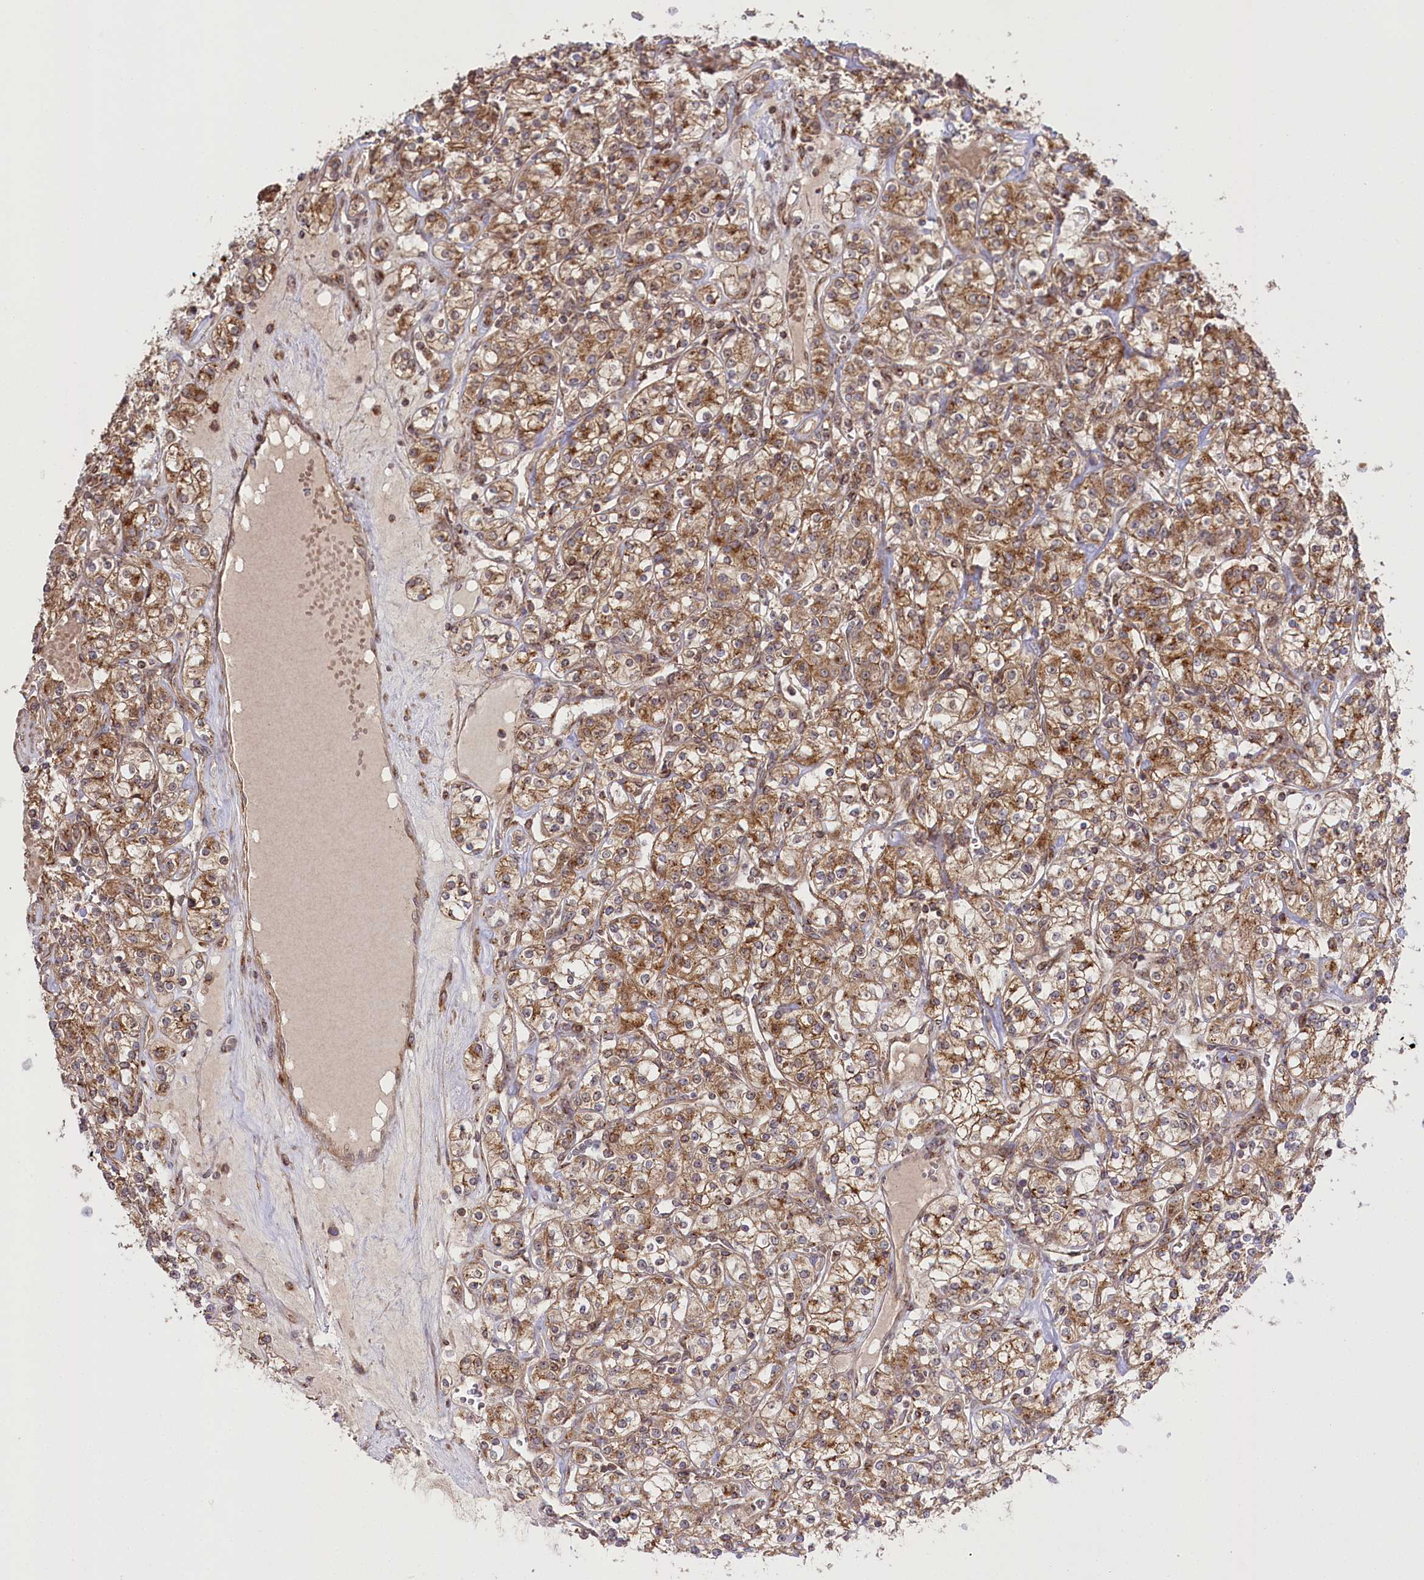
{"staining": {"intensity": "moderate", "quantity": ">75%", "location": "cytoplasmic/membranous"}, "tissue": "renal cancer", "cell_type": "Tumor cells", "image_type": "cancer", "snomed": [{"axis": "morphology", "description": "Adenocarcinoma, NOS"}, {"axis": "topography", "description": "Kidney"}], "caption": "Immunohistochemical staining of human adenocarcinoma (renal) shows medium levels of moderate cytoplasmic/membranous protein positivity in approximately >75% of tumor cells.", "gene": "CCDC91", "patient": {"sex": "male", "age": 77}}